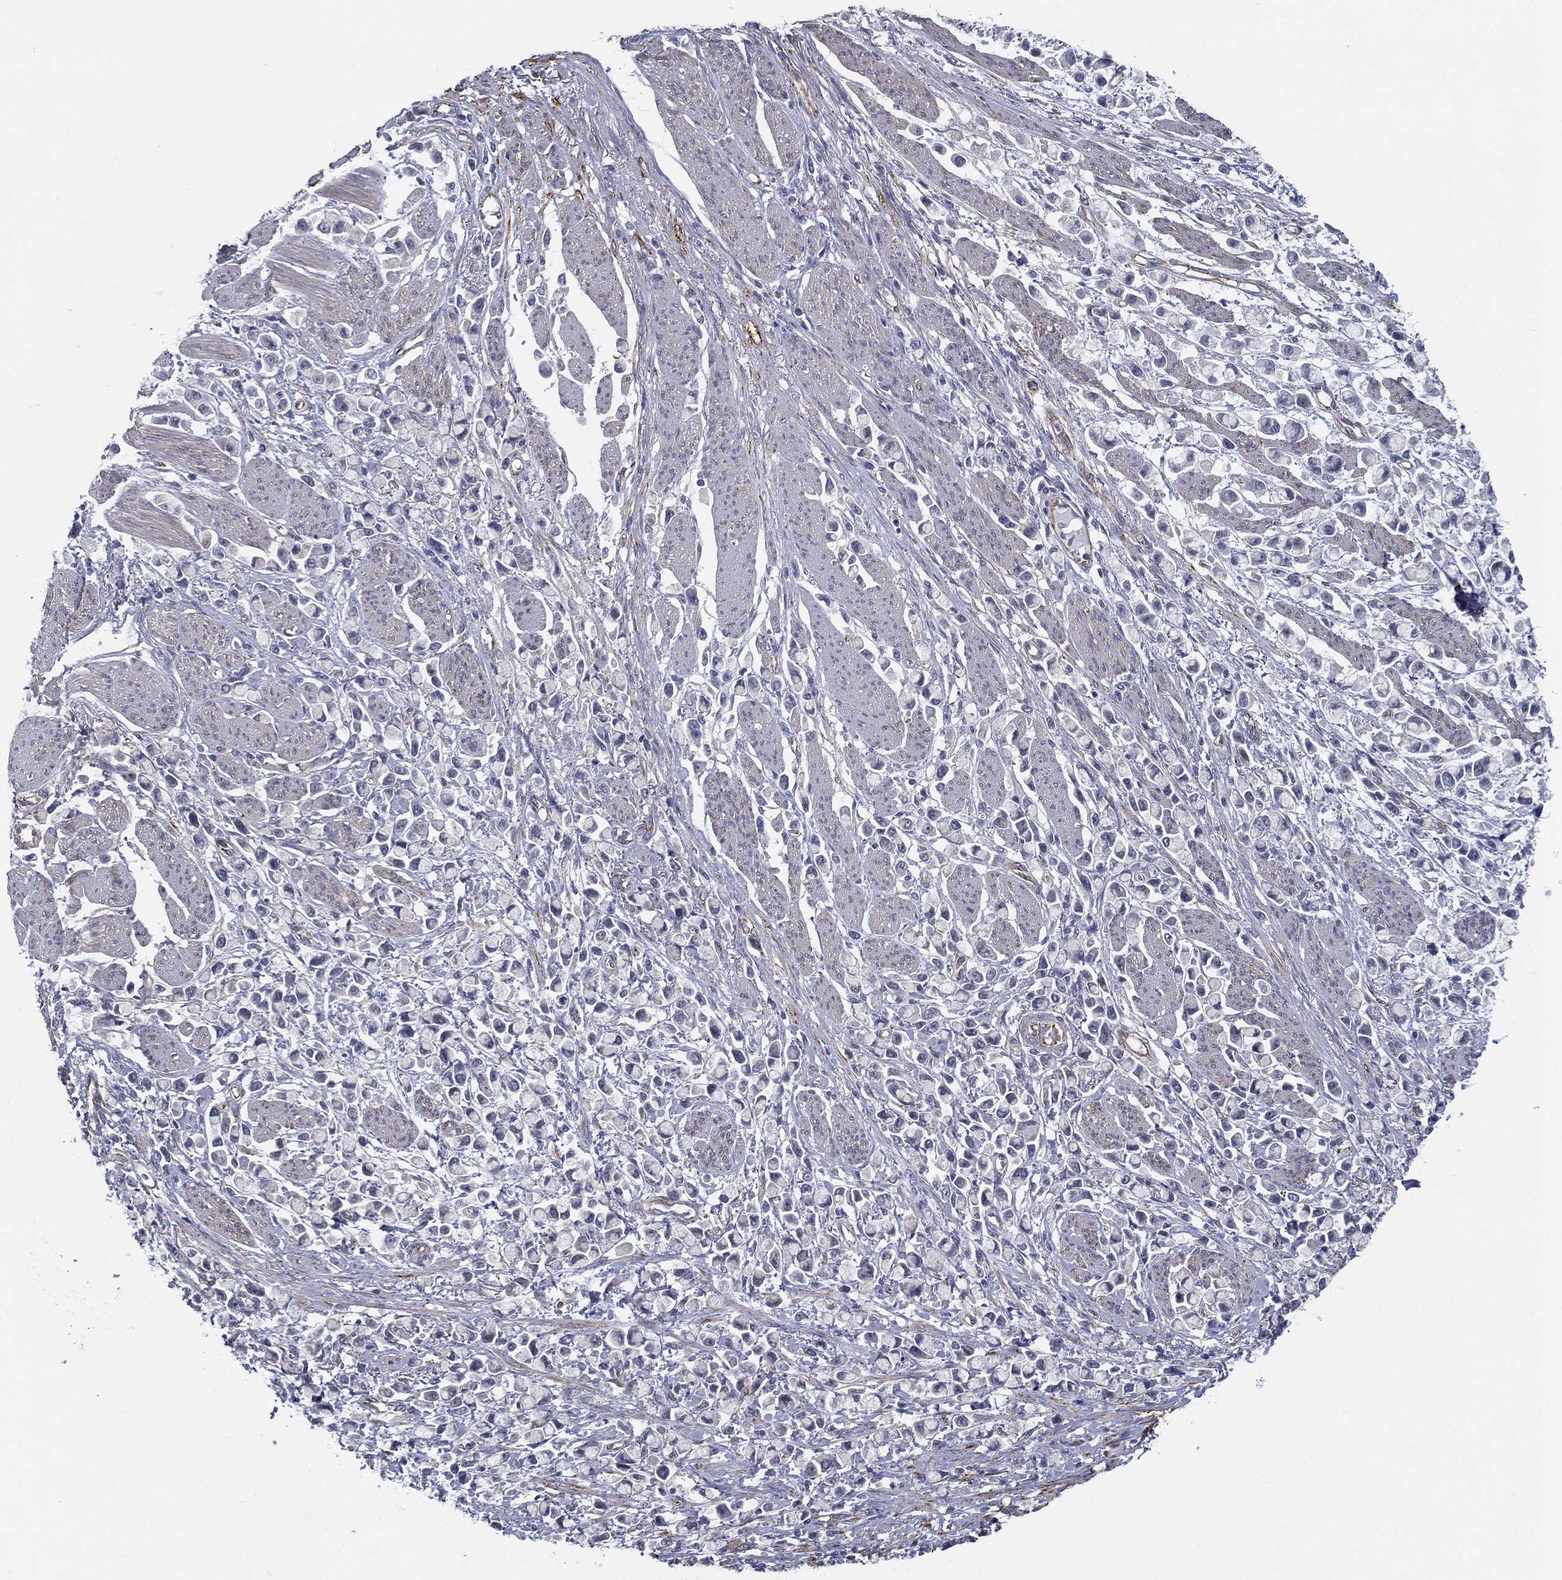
{"staining": {"intensity": "negative", "quantity": "none", "location": "none"}, "tissue": "stomach cancer", "cell_type": "Tumor cells", "image_type": "cancer", "snomed": [{"axis": "morphology", "description": "Adenocarcinoma, NOS"}, {"axis": "topography", "description": "Stomach"}], "caption": "Protein analysis of stomach cancer (adenocarcinoma) reveals no significant expression in tumor cells.", "gene": "LRRC56", "patient": {"sex": "female", "age": 81}}